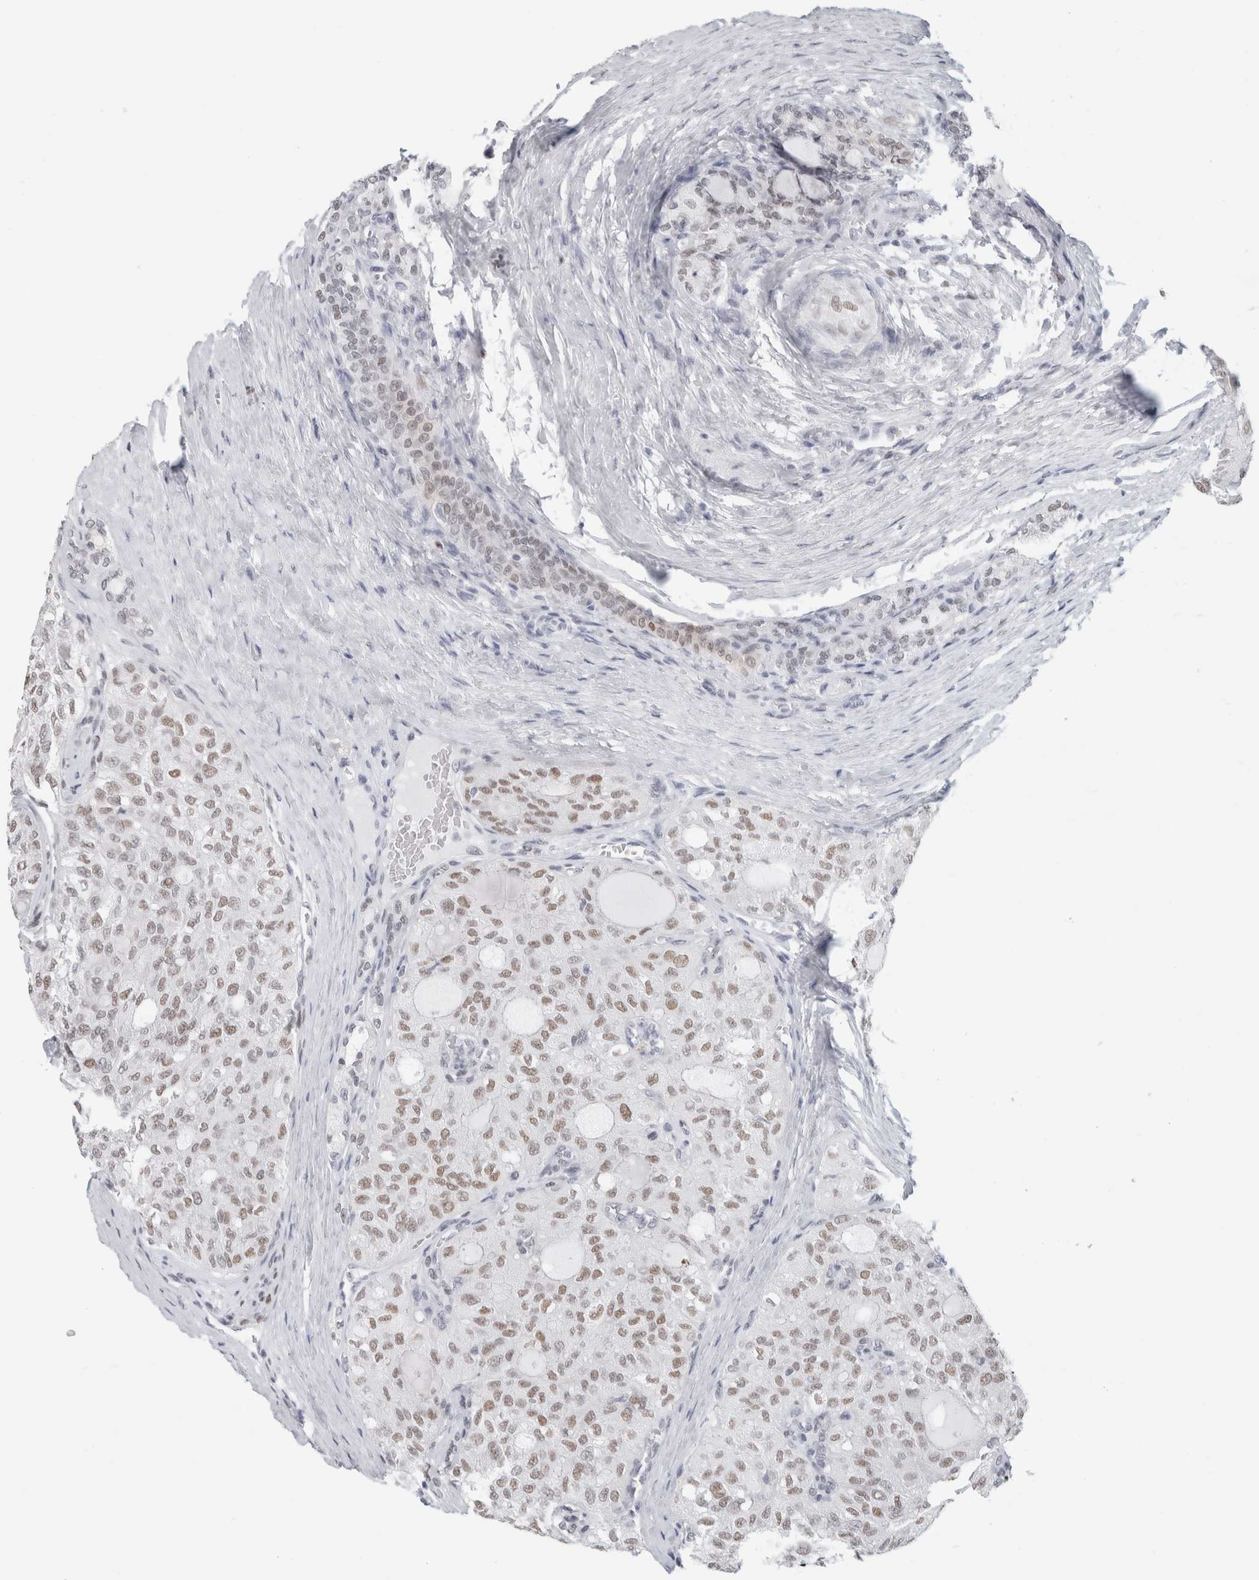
{"staining": {"intensity": "weak", "quantity": ">75%", "location": "nuclear"}, "tissue": "thyroid cancer", "cell_type": "Tumor cells", "image_type": "cancer", "snomed": [{"axis": "morphology", "description": "Follicular adenoma carcinoma, NOS"}, {"axis": "topography", "description": "Thyroid gland"}], "caption": "Thyroid cancer was stained to show a protein in brown. There is low levels of weak nuclear staining in approximately >75% of tumor cells.", "gene": "SMARCC1", "patient": {"sex": "male", "age": 75}}